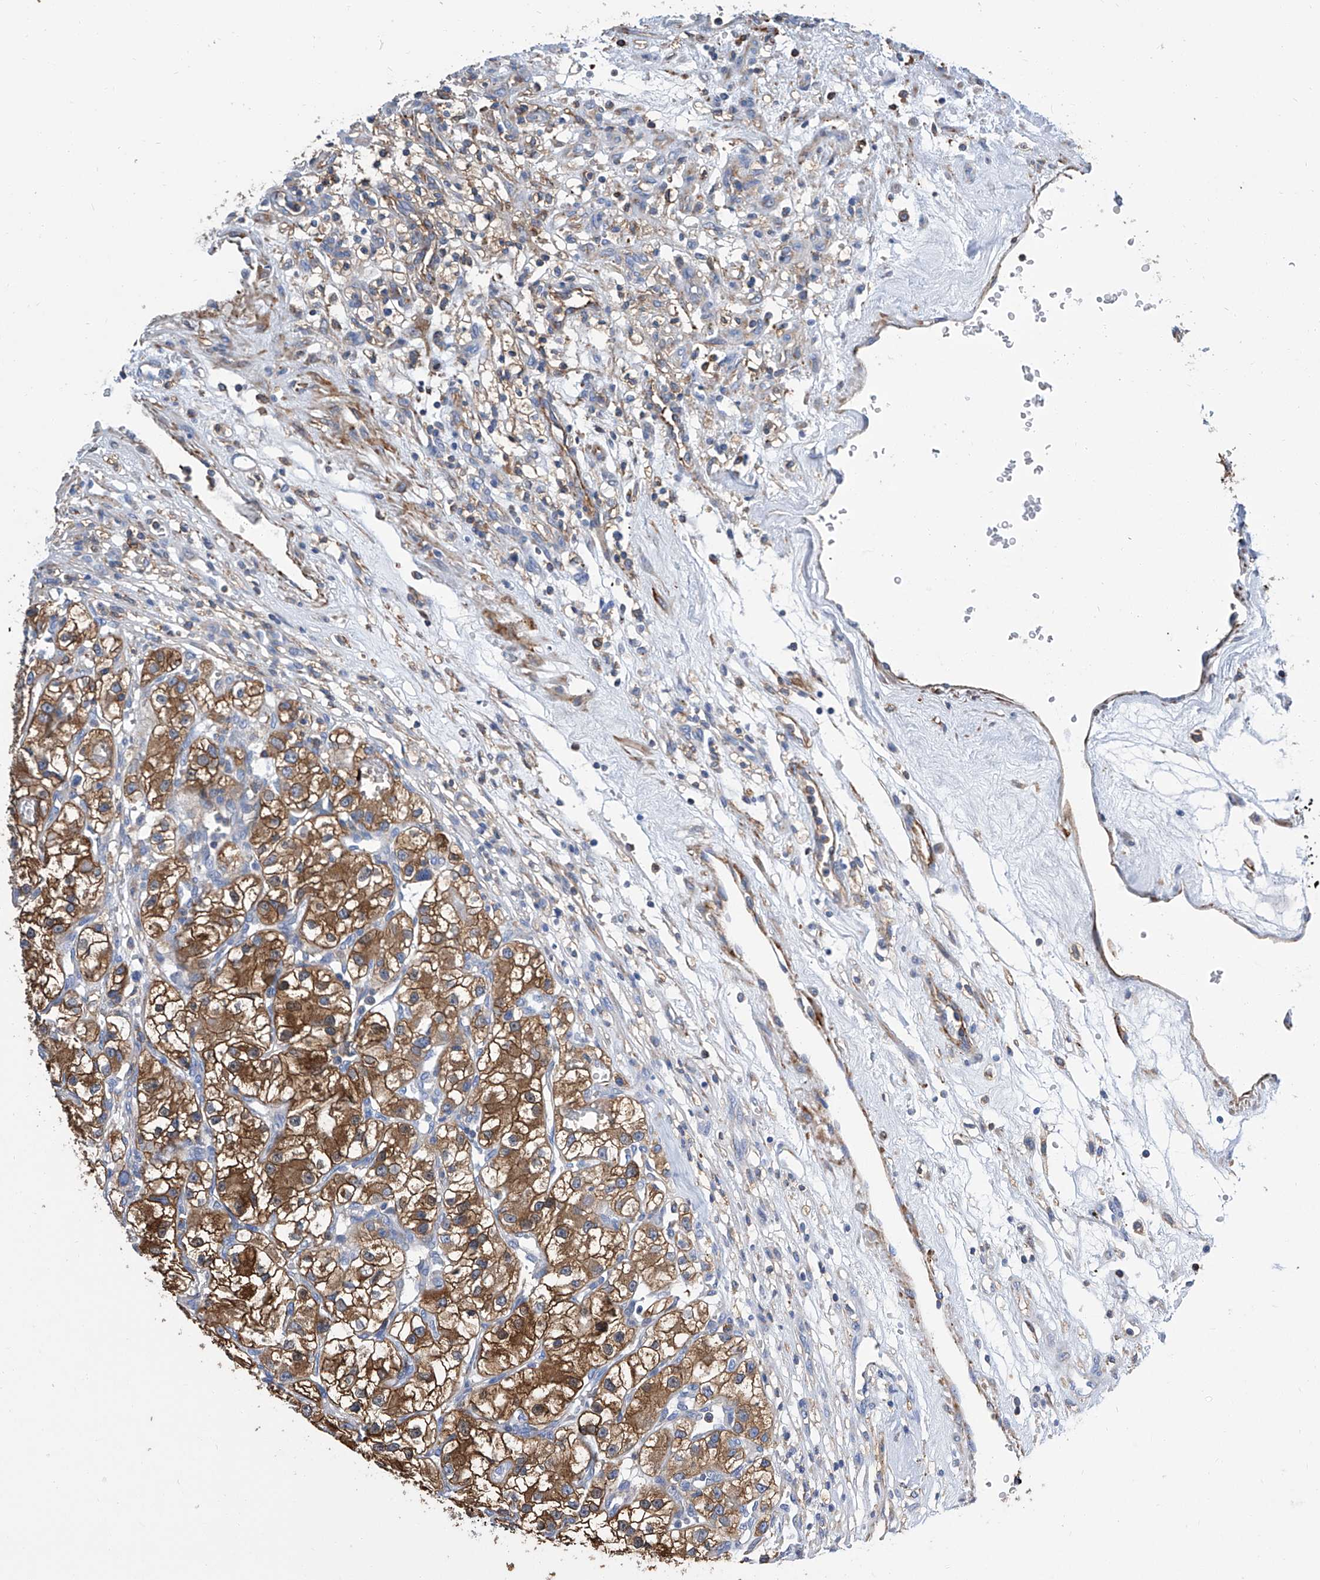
{"staining": {"intensity": "strong", "quantity": ">75%", "location": "cytoplasmic/membranous"}, "tissue": "renal cancer", "cell_type": "Tumor cells", "image_type": "cancer", "snomed": [{"axis": "morphology", "description": "Adenocarcinoma, NOS"}, {"axis": "topography", "description": "Kidney"}], "caption": "Human renal cancer stained with a brown dye demonstrates strong cytoplasmic/membranous positive staining in about >75% of tumor cells.", "gene": "GPT", "patient": {"sex": "female", "age": 57}}